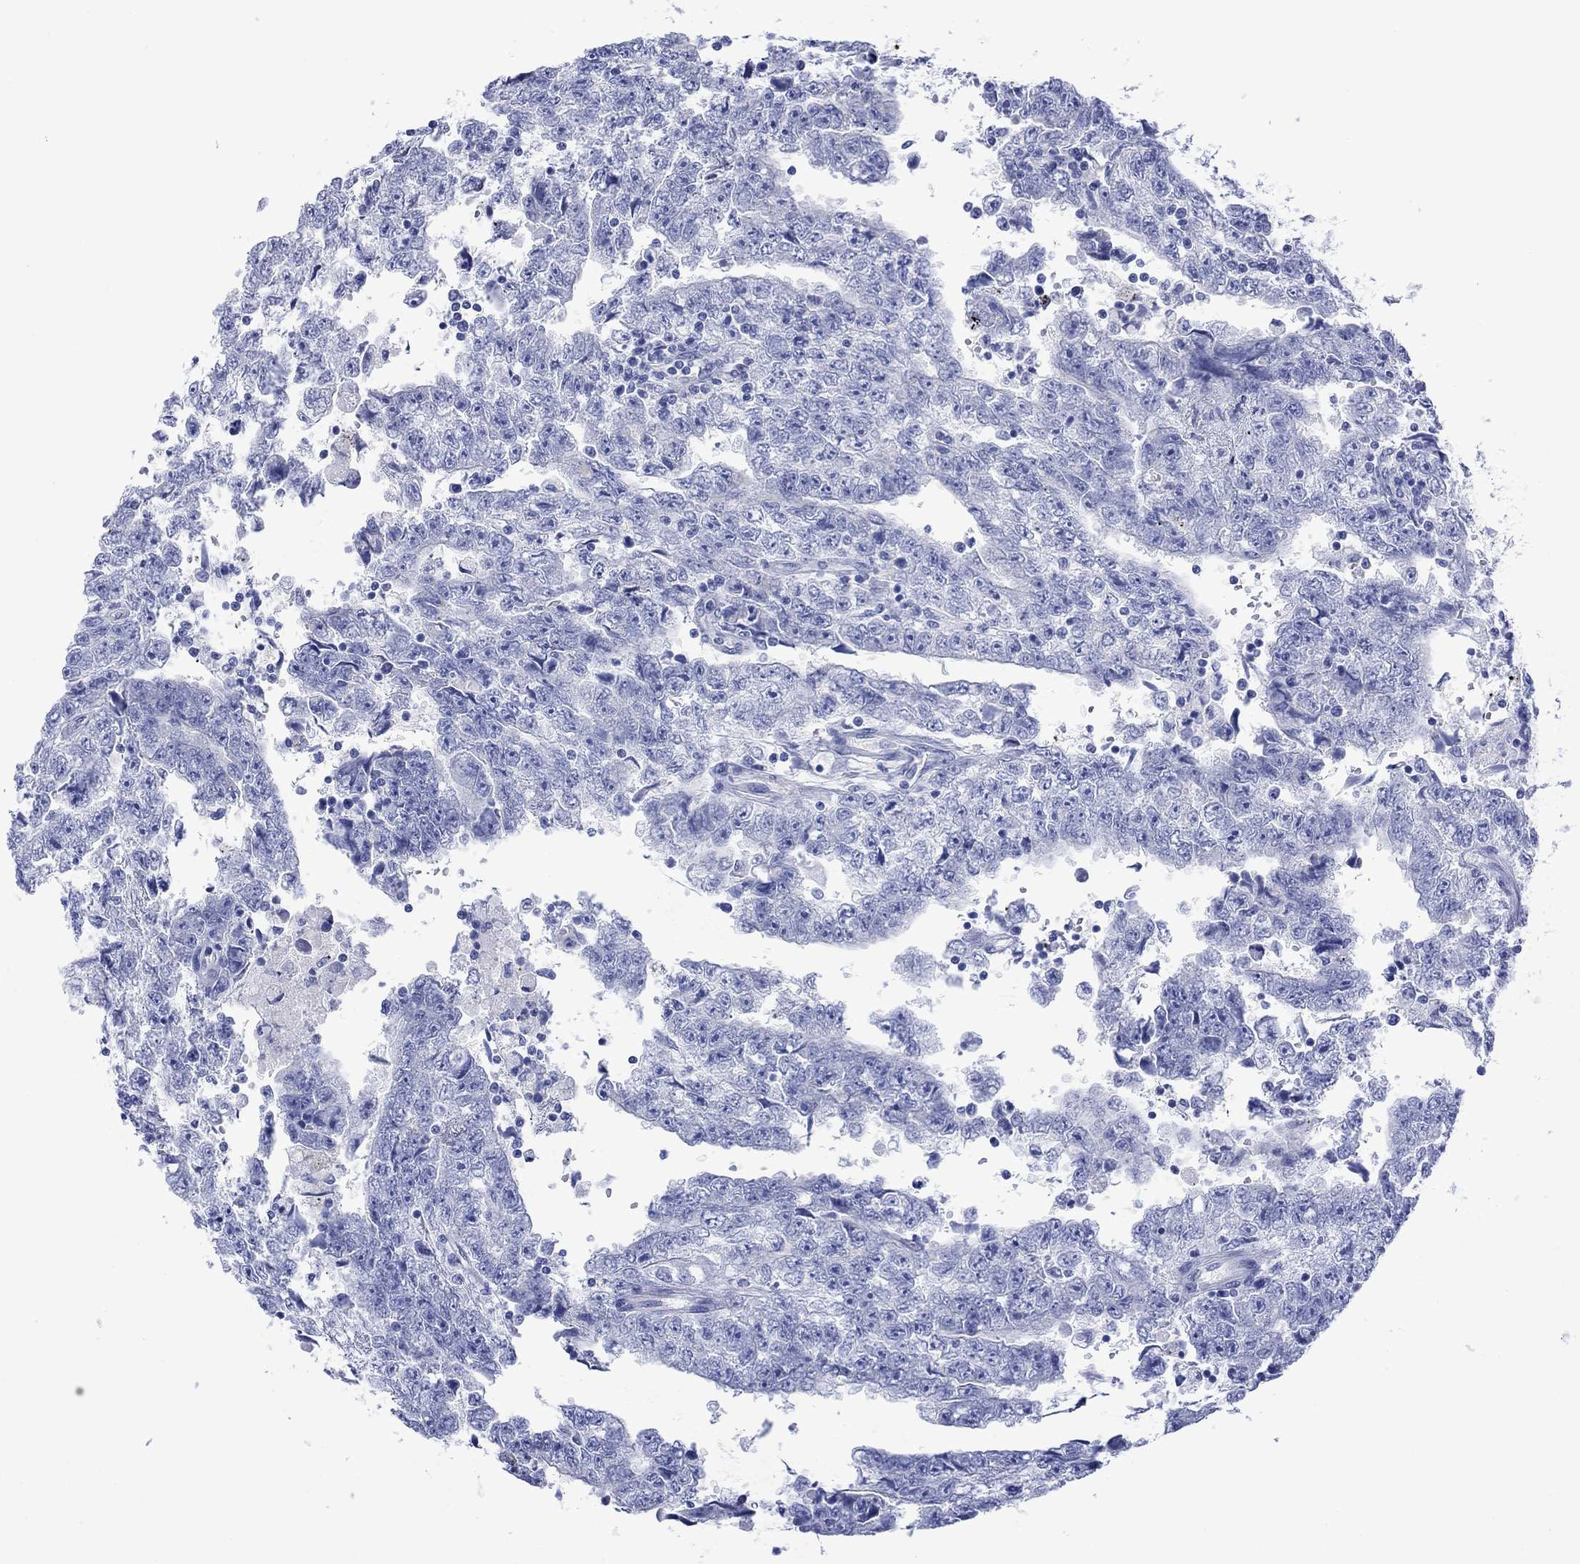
{"staining": {"intensity": "negative", "quantity": "none", "location": "none"}, "tissue": "testis cancer", "cell_type": "Tumor cells", "image_type": "cancer", "snomed": [{"axis": "morphology", "description": "Carcinoma, Embryonal, NOS"}, {"axis": "topography", "description": "Testis"}], "caption": "Testis embryonal carcinoma stained for a protein using IHC displays no expression tumor cells.", "gene": "MLANA", "patient": {"sex": "male", "age": 25}}